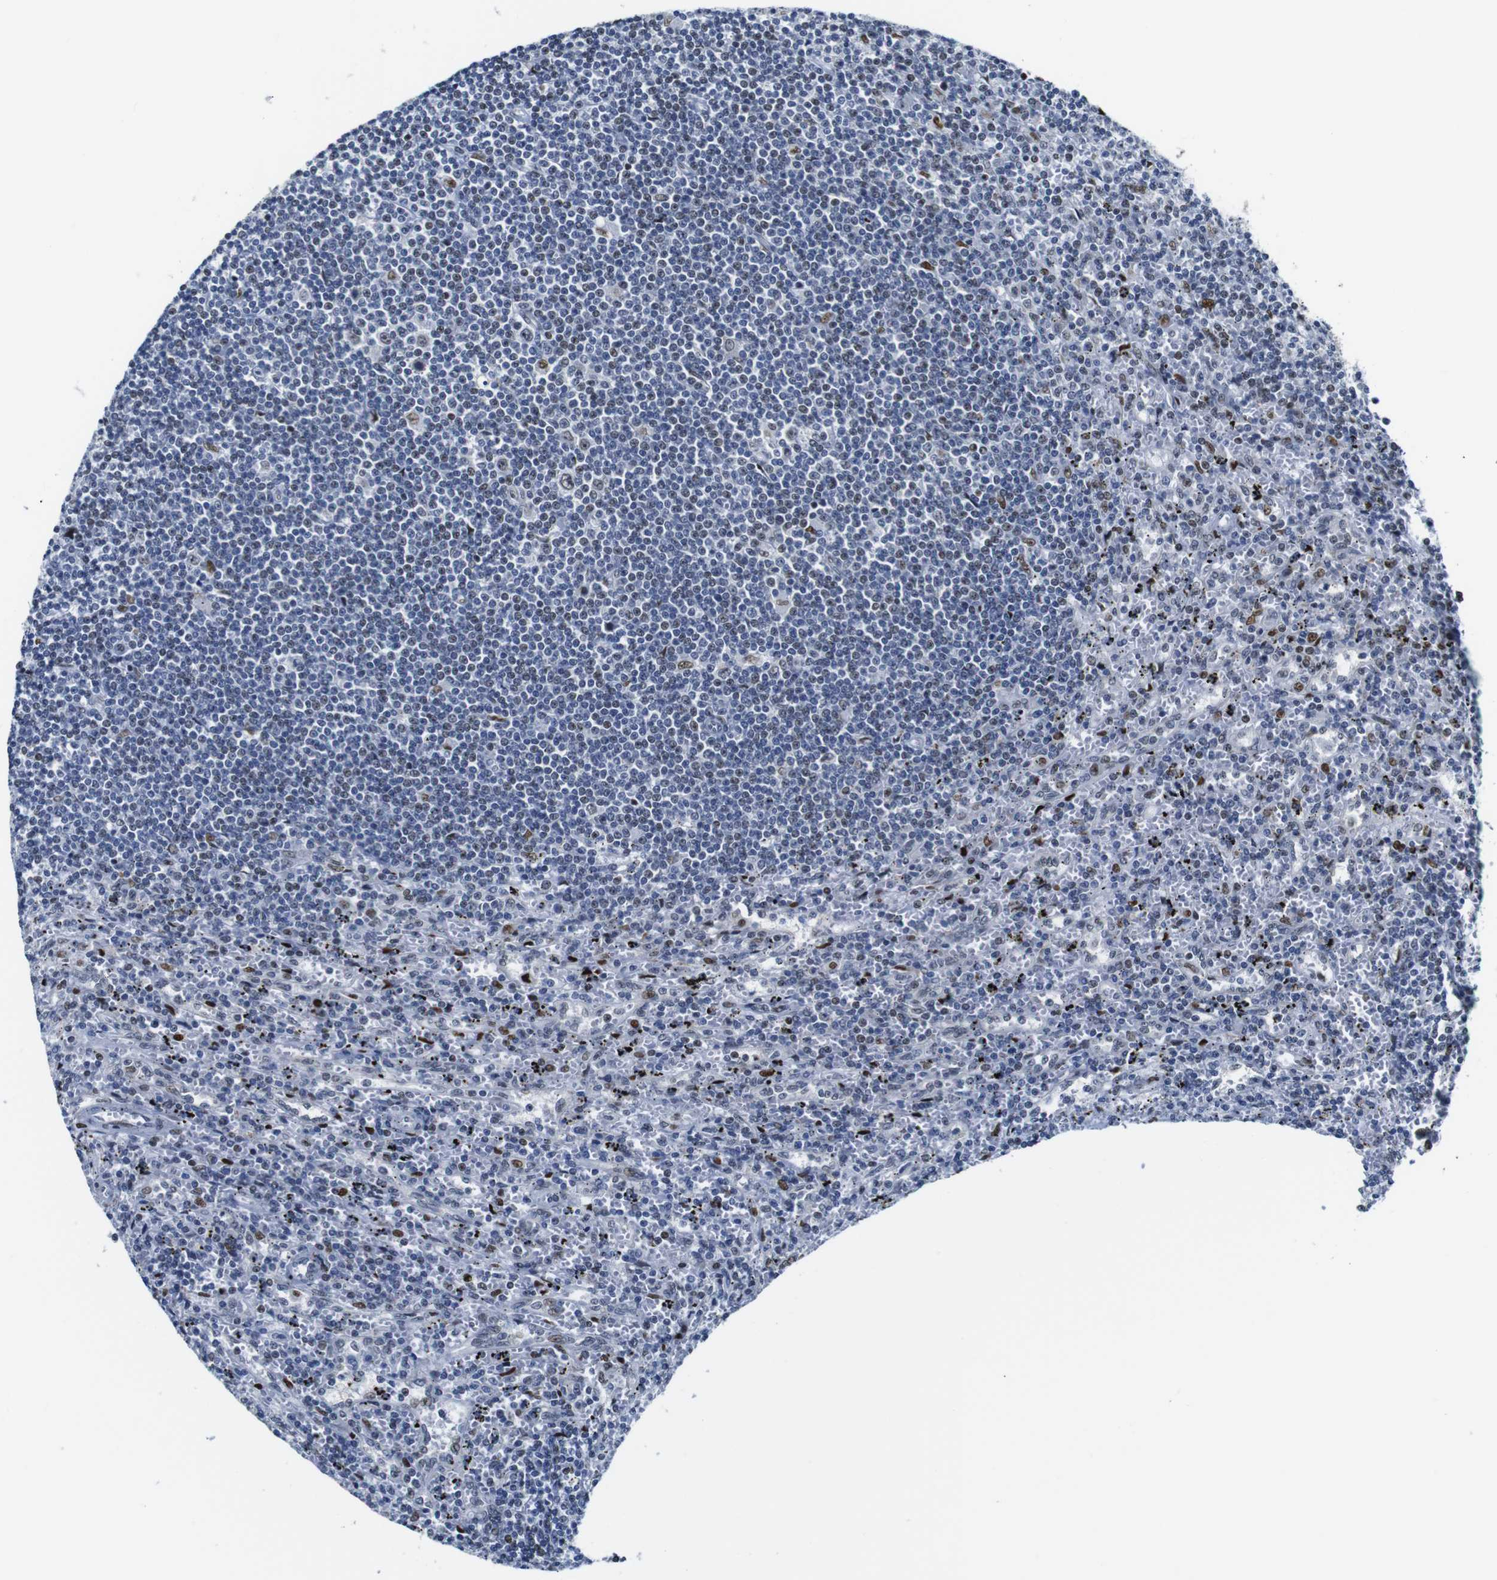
{"staining": {"intensity": "moderate", "quantity": "<25%", "location": "nuclear"}, "tissue": "lymphoma", "cell_type": "Tumor cells", "image_type": "cancer", "snomed": [{"axis": "morphology", "description": "Malignant lymphoma, non-Hodgkin's type, Low grade"}, {"axis": "topography", "description": "Spleen"}], "caption": "Protein analysis of low-grade malignant lymphoma, non-Hodgkin's type tissue shows moderate nuclear staining in approximately <25% of tumor cells.", "gene": "GATA6", "patient": {"sex": "male", "age": 76}}